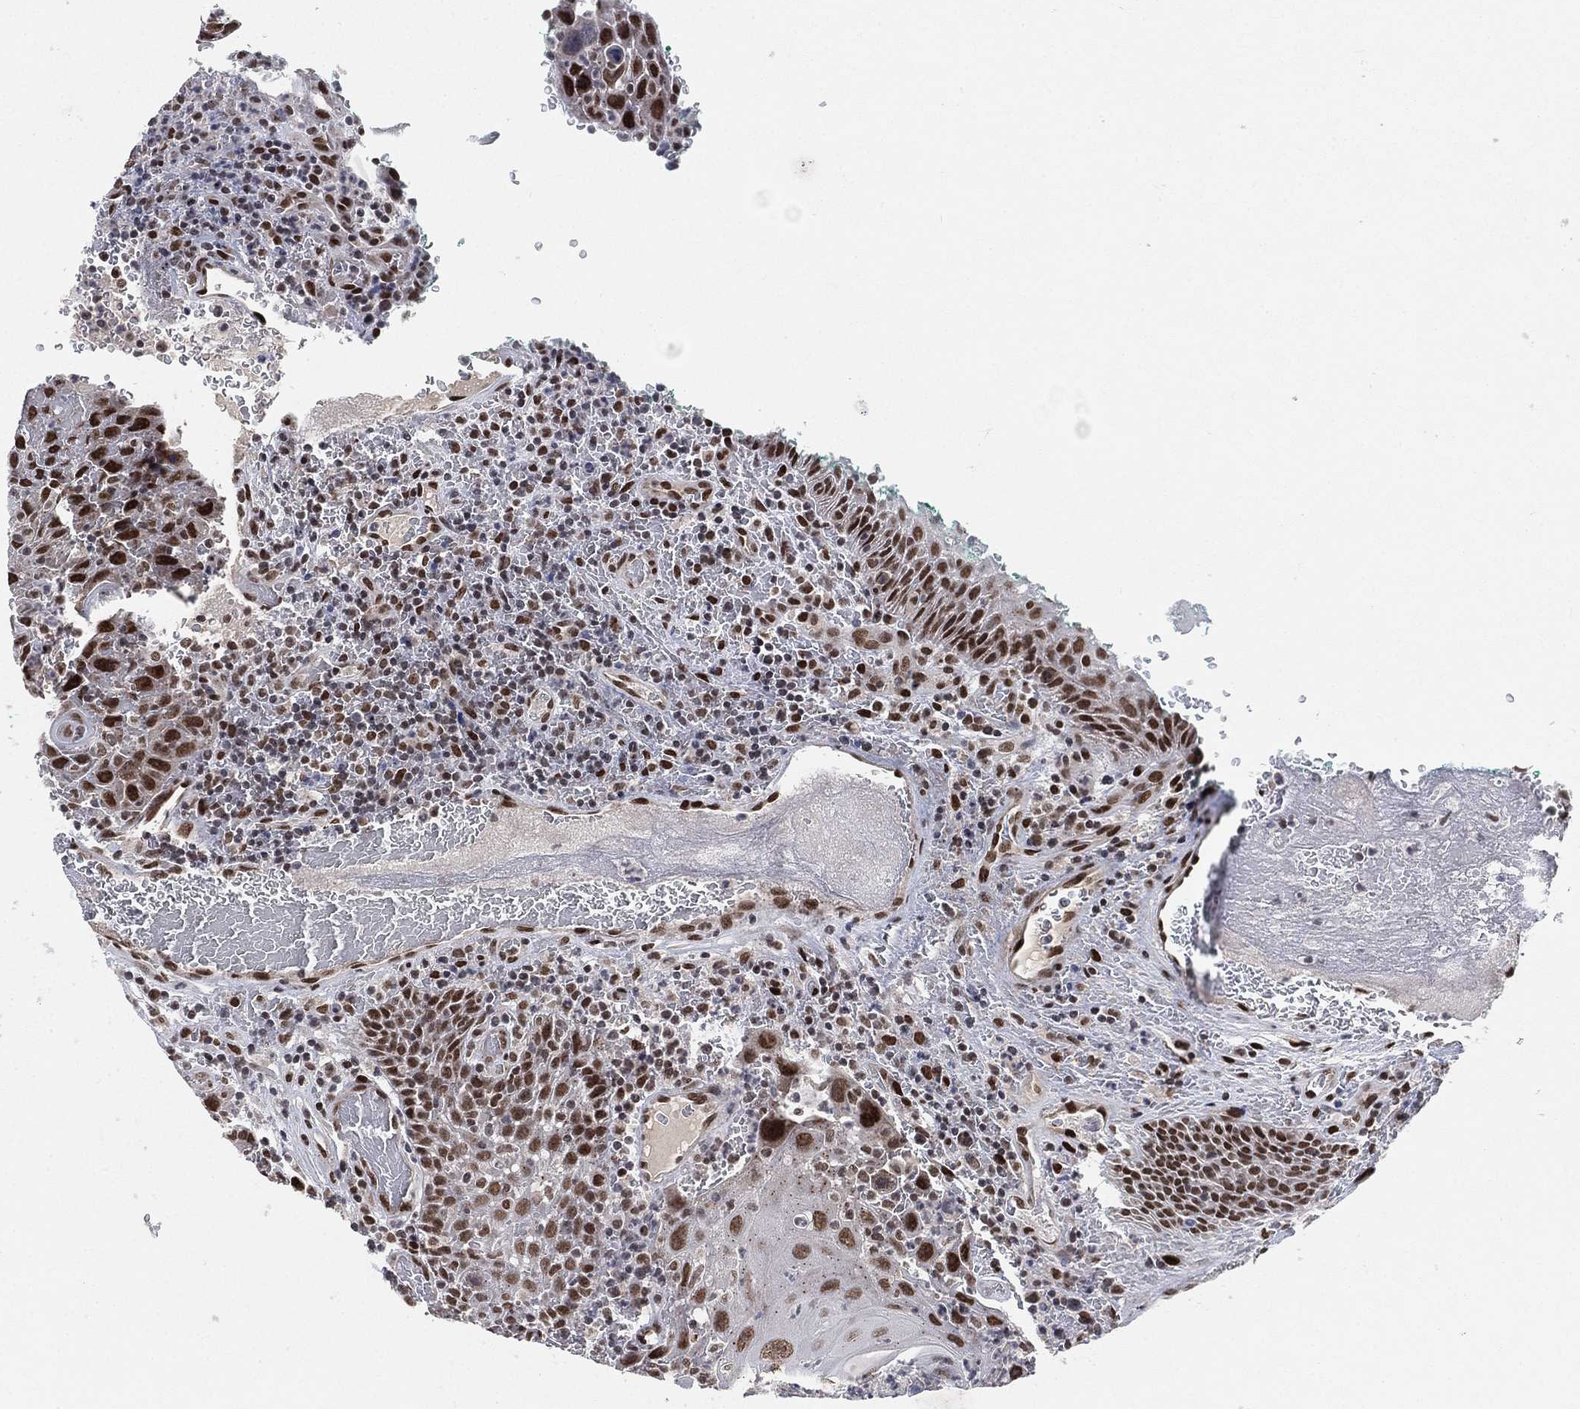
{"staining": {"intensity": "strong", "quantity": ">75%", "location": "nuclear"}, "tissue": "head and neck cancer", "cell_type": "Tumor cells", "image_type": "cancer", "snomed": [{"axis": "morphology", "description": "Squamous cell carcinoma, NOS"}, {"axis": "topography", "description": "Head-Neck"}], "caption": "The micrograph reveals a brown stain indicating the presence of a protein in the nuclear of tumor cells in head and neck cancer. The protein is stained brown, and the nuclei are stained in blue (DAB (3,3'-diaminobenzidine) IHC with brightfield microscopy, high magnification).", "gene": "YLPM1", "patient": {"sex": "male", "age": 69}}